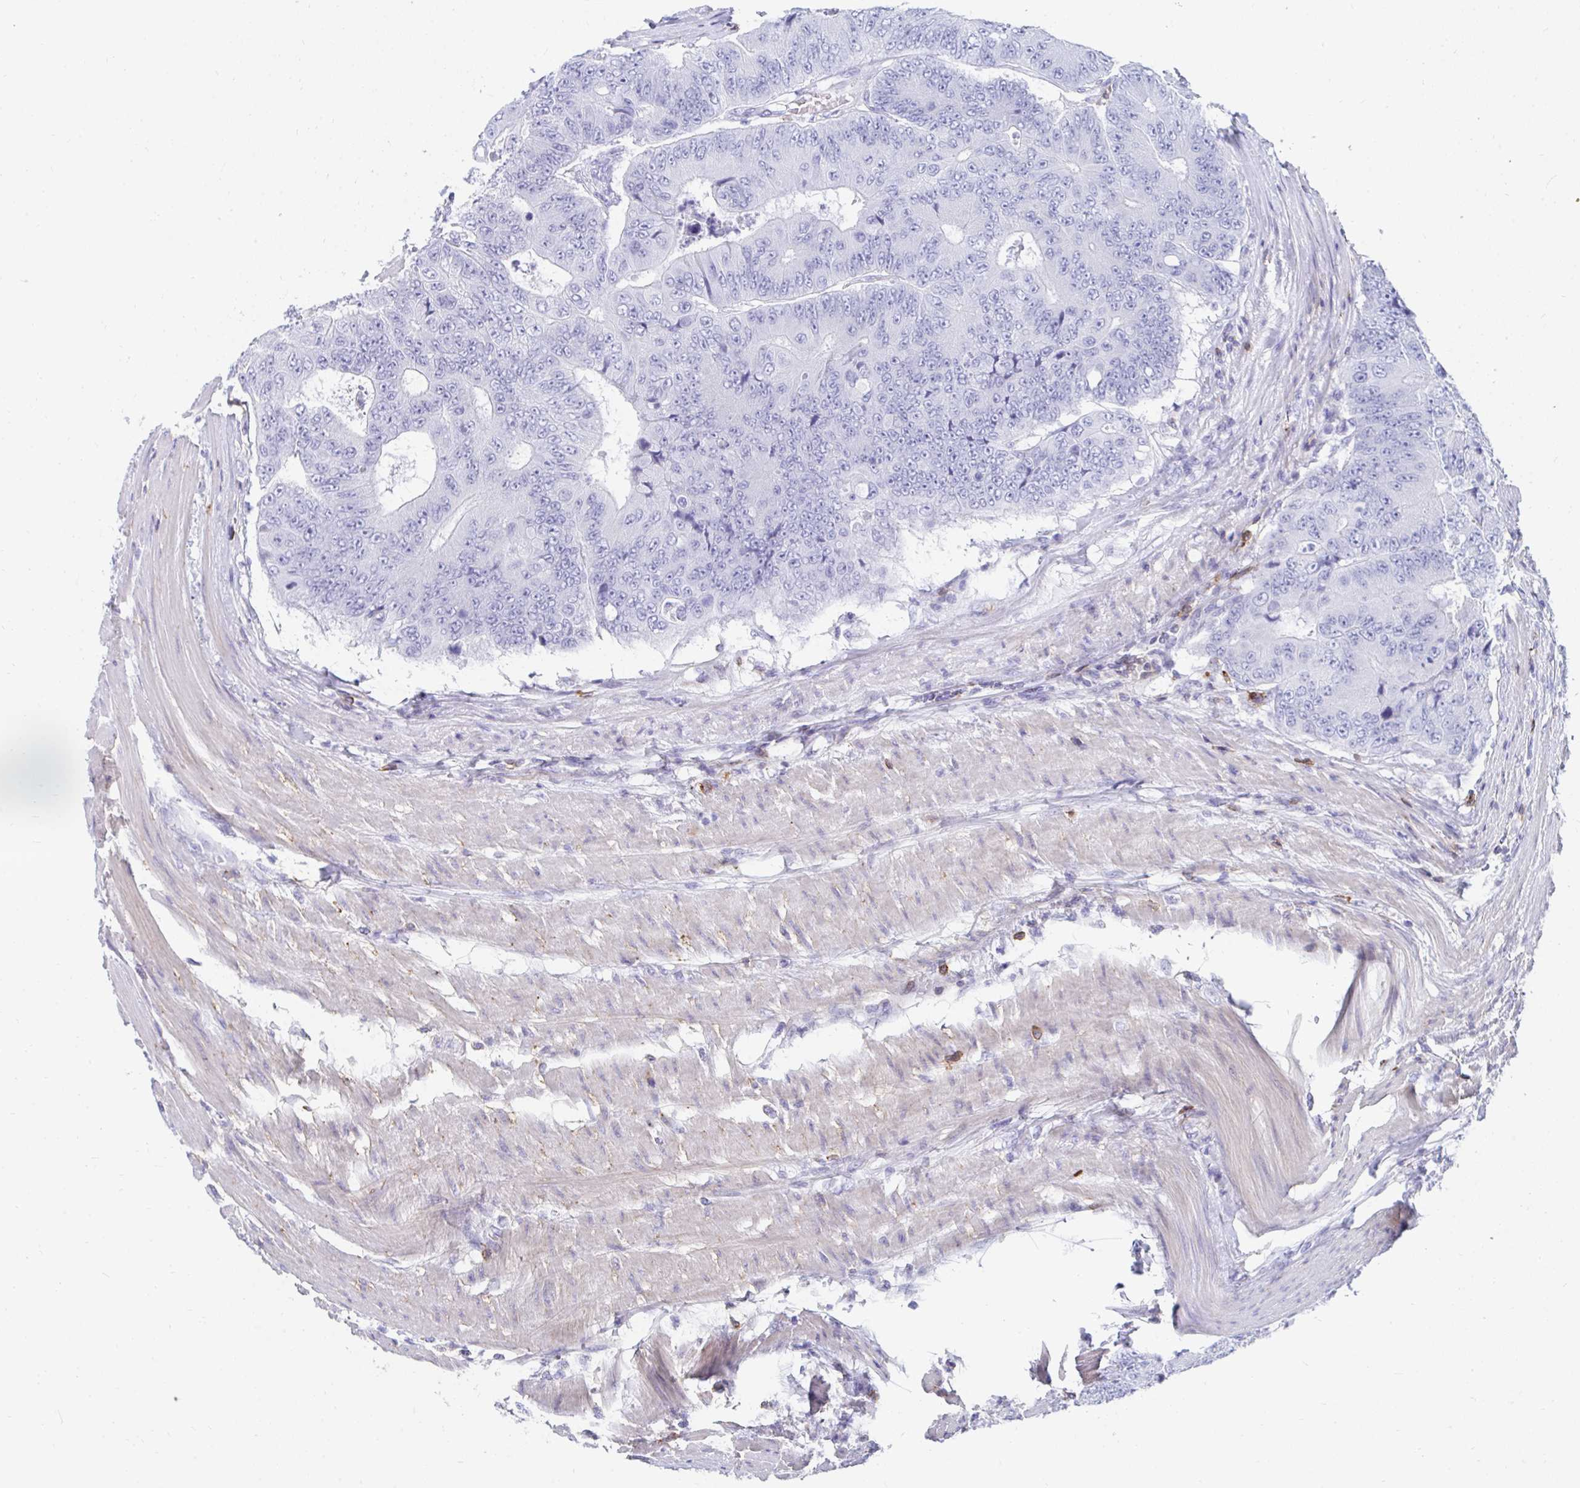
{"staining": {"intensity": "negative", "quantity": "none", "location": "none"}, "tissue": "colorectal cancer", "cell_type": "Tumor cells", "image_type": "cancer", "snomed": [{"axis": "morphology", "description": "Adenocarcinoma, NOS"}, {"axis": "topography", "description": "Colon"}], "caption": "Immunohistochemical staining of adenocarcinoma (colorectal) shows no significant positivity in tumor cells.", "gene": "CD7", "patient": {"sex": "female", "age": 48}}